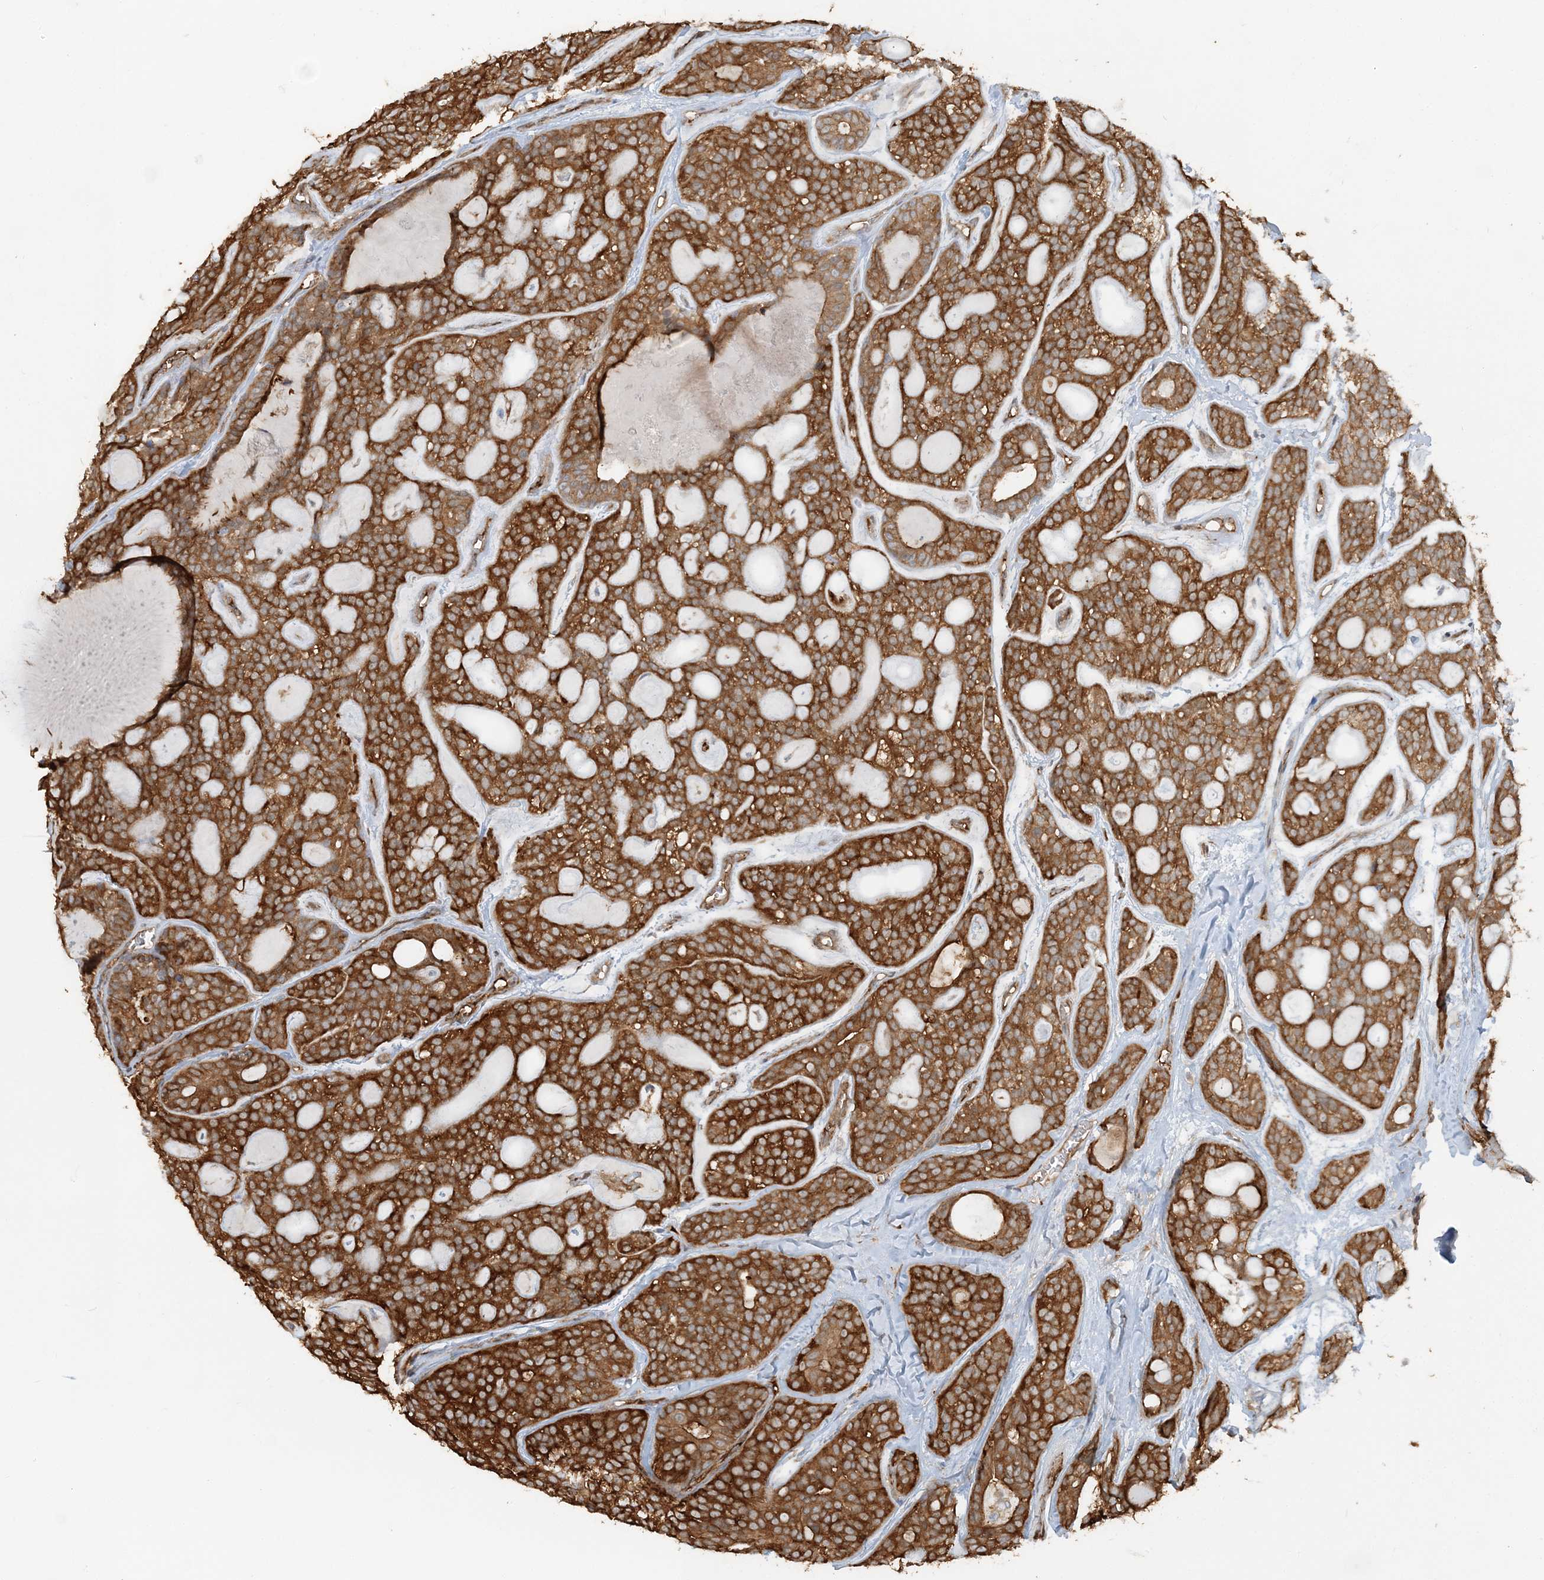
{"staining": {"intensity": "strong", "quantity": ">75%", "location": "cytoplasmic/membranous"}, "tissue": "head and neck cancer", "cell_type": "Tumor cells", "image_type": "cancer", "snomed": [{"axis": "morphology", "description": "Adenocarcinoma, NOS"}, {"axis": "topography", "description": "Head-Neck"}], "caption": "Immunohistochemistry histopathology image of neoplastic tissue: human head and neck cancer (adenocarcinoma) stained using immunohistochemistry (IHC) exhibits high levels of strong protein expression localized specifically in the cytoplasmic/membranous of tumor cells, appearing as a cytoplasmic/membranous brown color.", "gene": "DSTN", "patient": {"sex": "male", "age": 66}}